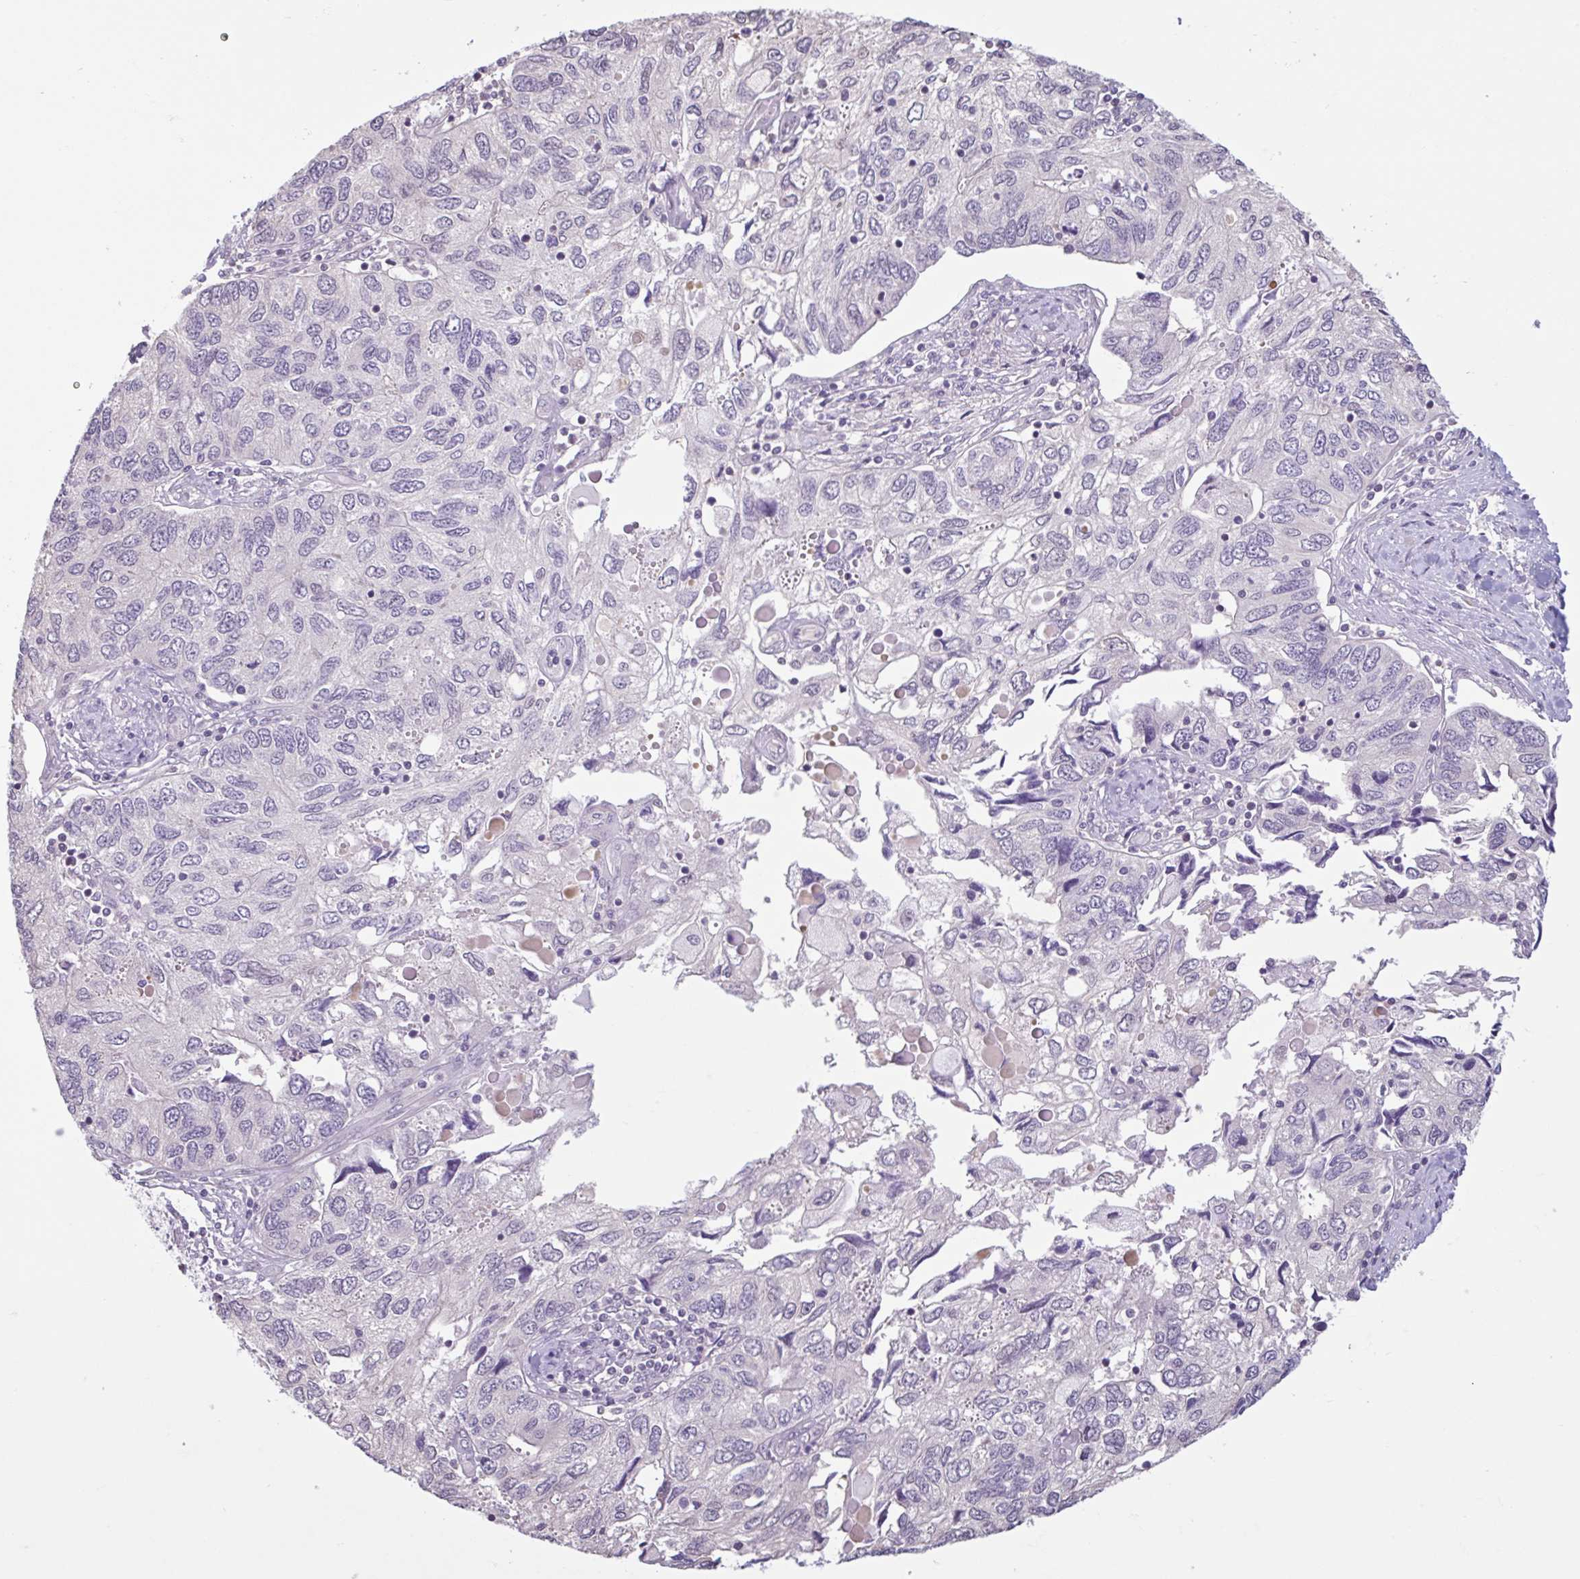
{"staining": {"intensity": "negative", "quantity": "none", "location": "none"}, "tissue": "endometrial cancer", "cell_type": "Tumor cells", "image_type": "cancer", "snomed": [{"axis": "morphology", "description": "Carcinoma, NOS"}, {"axis": "topography", "description": "Uterus"}], "caption": "IHC of human endometrial cancer displays no staining in tumor cells.", "gene": "CDH19", "patient": {"sex": "female", "age": 76}}